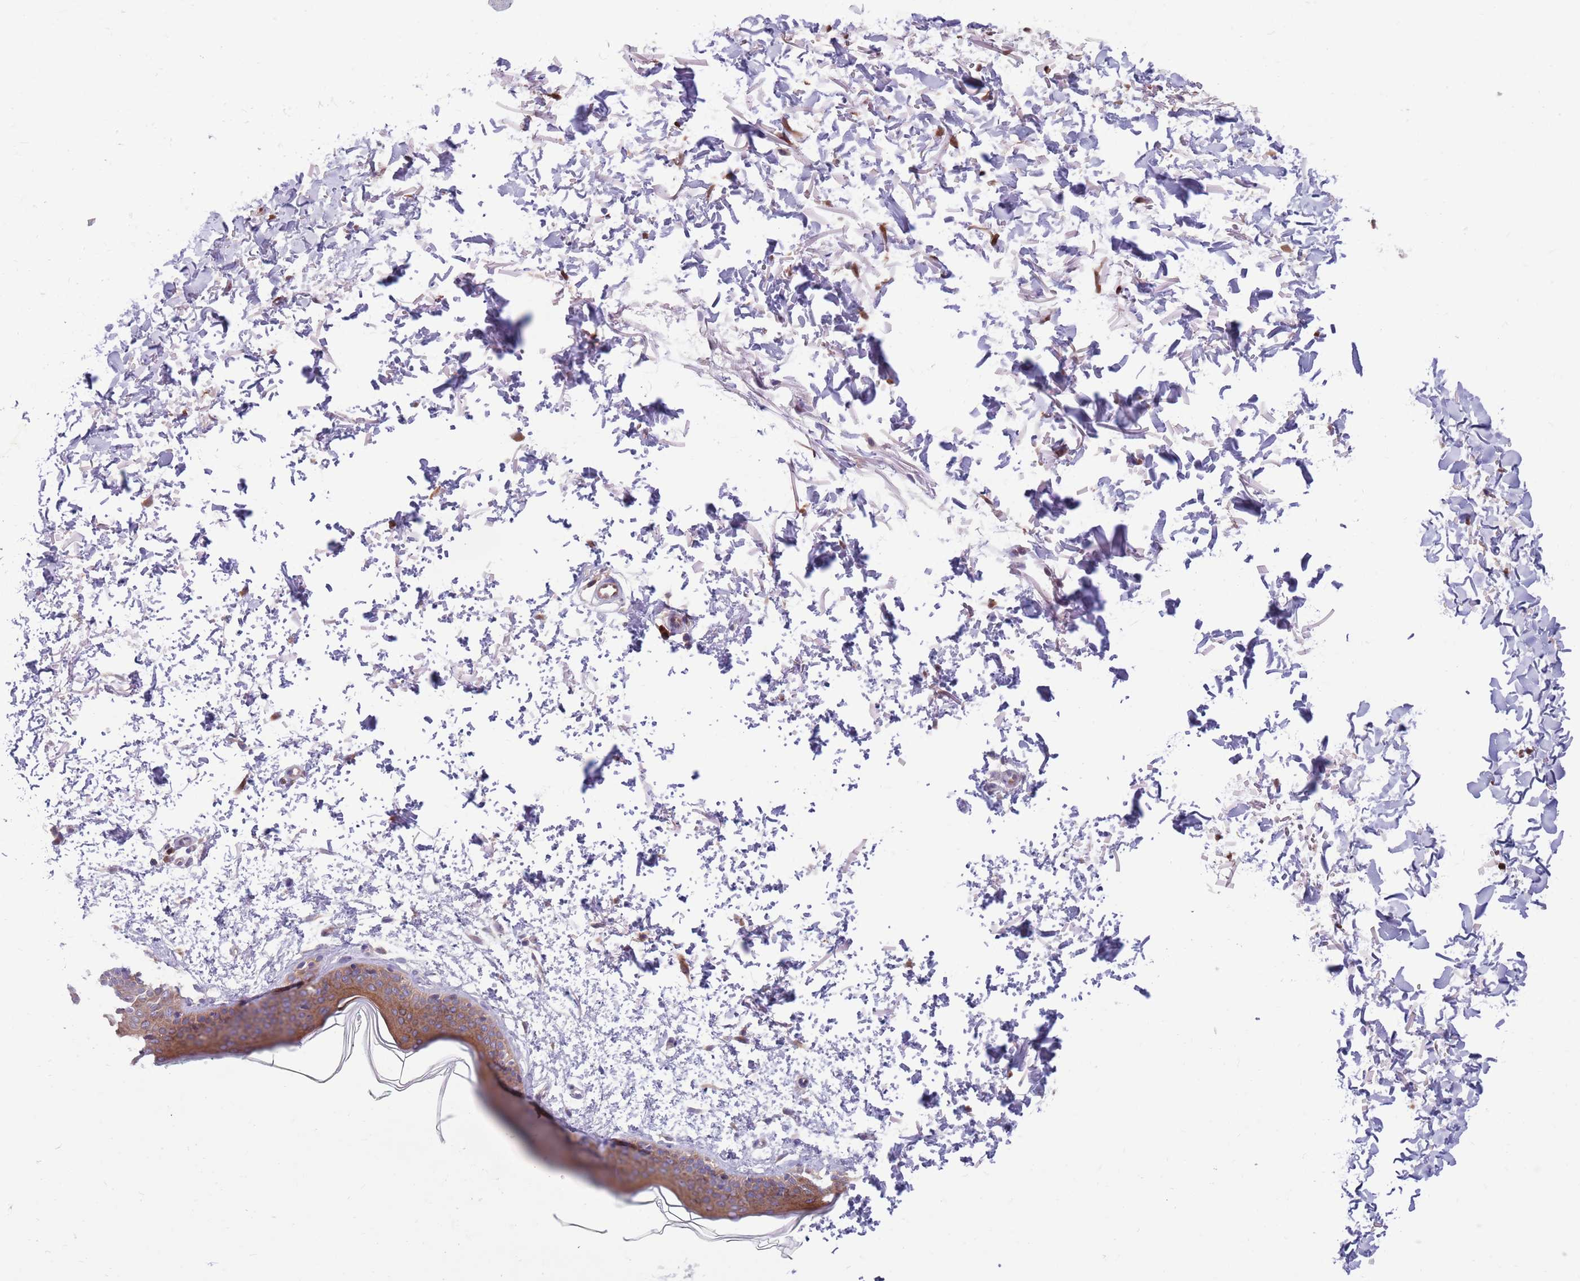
{"staining": {"intensity": "negative", "quantity": "none", "location": "none"}, "tissue": "skin", "cell_type": "Fibroblasts", "image_type": "normal", "snomed": [{"axis": "morphology", "description": "Normal tissue, NOS"}, {"axis": "topography", "description": "Skin"}], "caption": "This is a image of immunohistochemistry staining of unremarkable skin, which shows no positivity in fibroblasts.", "gene": "KLHL29", "patient": {"sex": "male", "age": 66}}